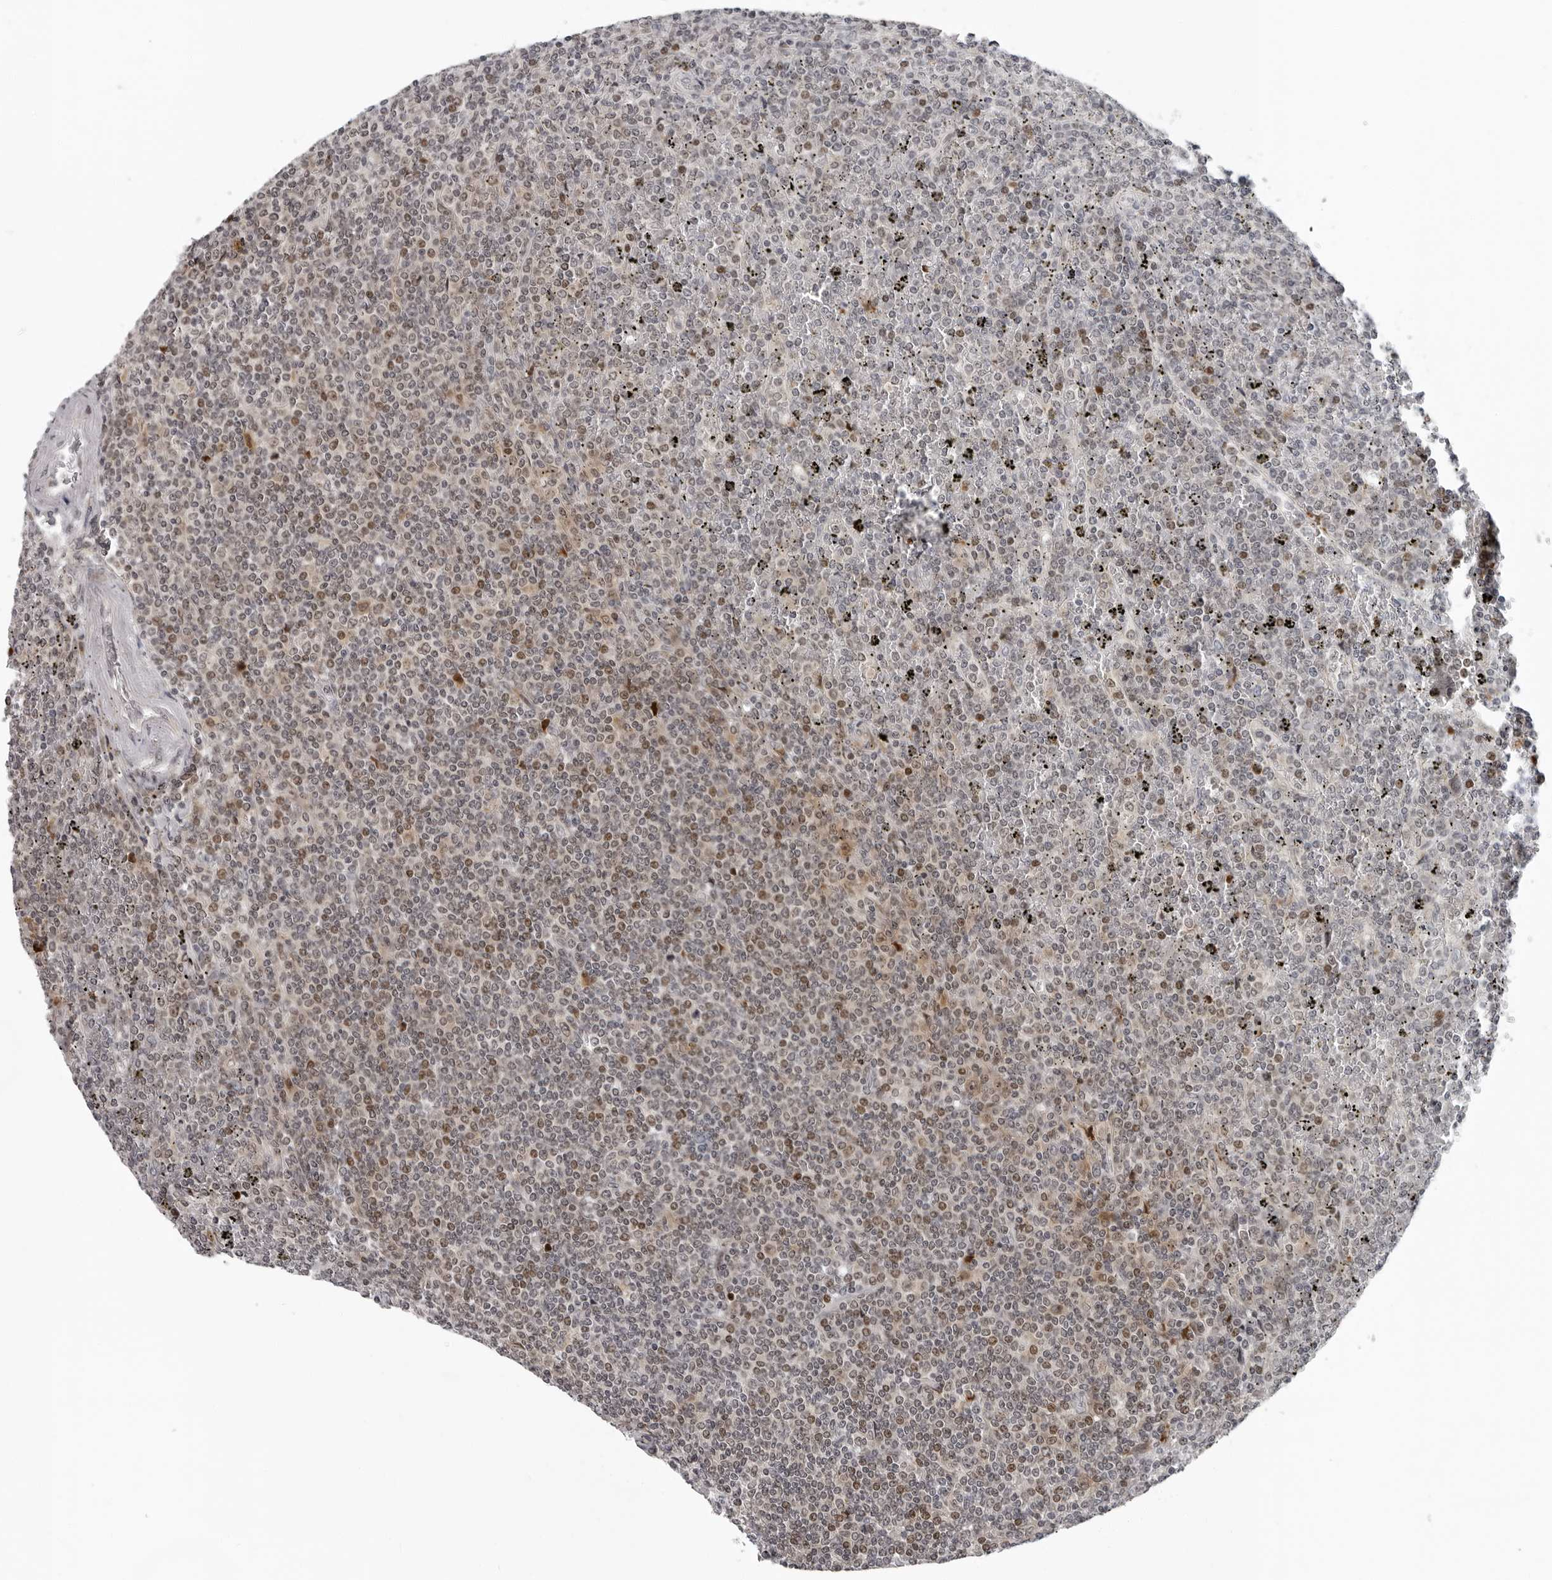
{"staining": {"intensity": "moderate", "quantity": "25%-75%", "location": "nuclear"}, "tissue": "lymphoma", "cell_type": "Tumor cells", "image_type": "cancer", "snomed": [{"axis": "morphology", "description": "Malignant lymphoma, non-Hodgkin's type, Low grade"}, {"axis": "topography", "description": "Spleen"}], "caption": "Immunohistochemistry photomicrograph of malignant lymphoma, non-Hodgkin's type (low-grade) stained for a protein (brown), which displays medium levels of moderate nuclear expression in approximately 25%-75% of tumor cells.", "gene": "PIP4K2C", "patient": {"sex": "female", "age": 19}}